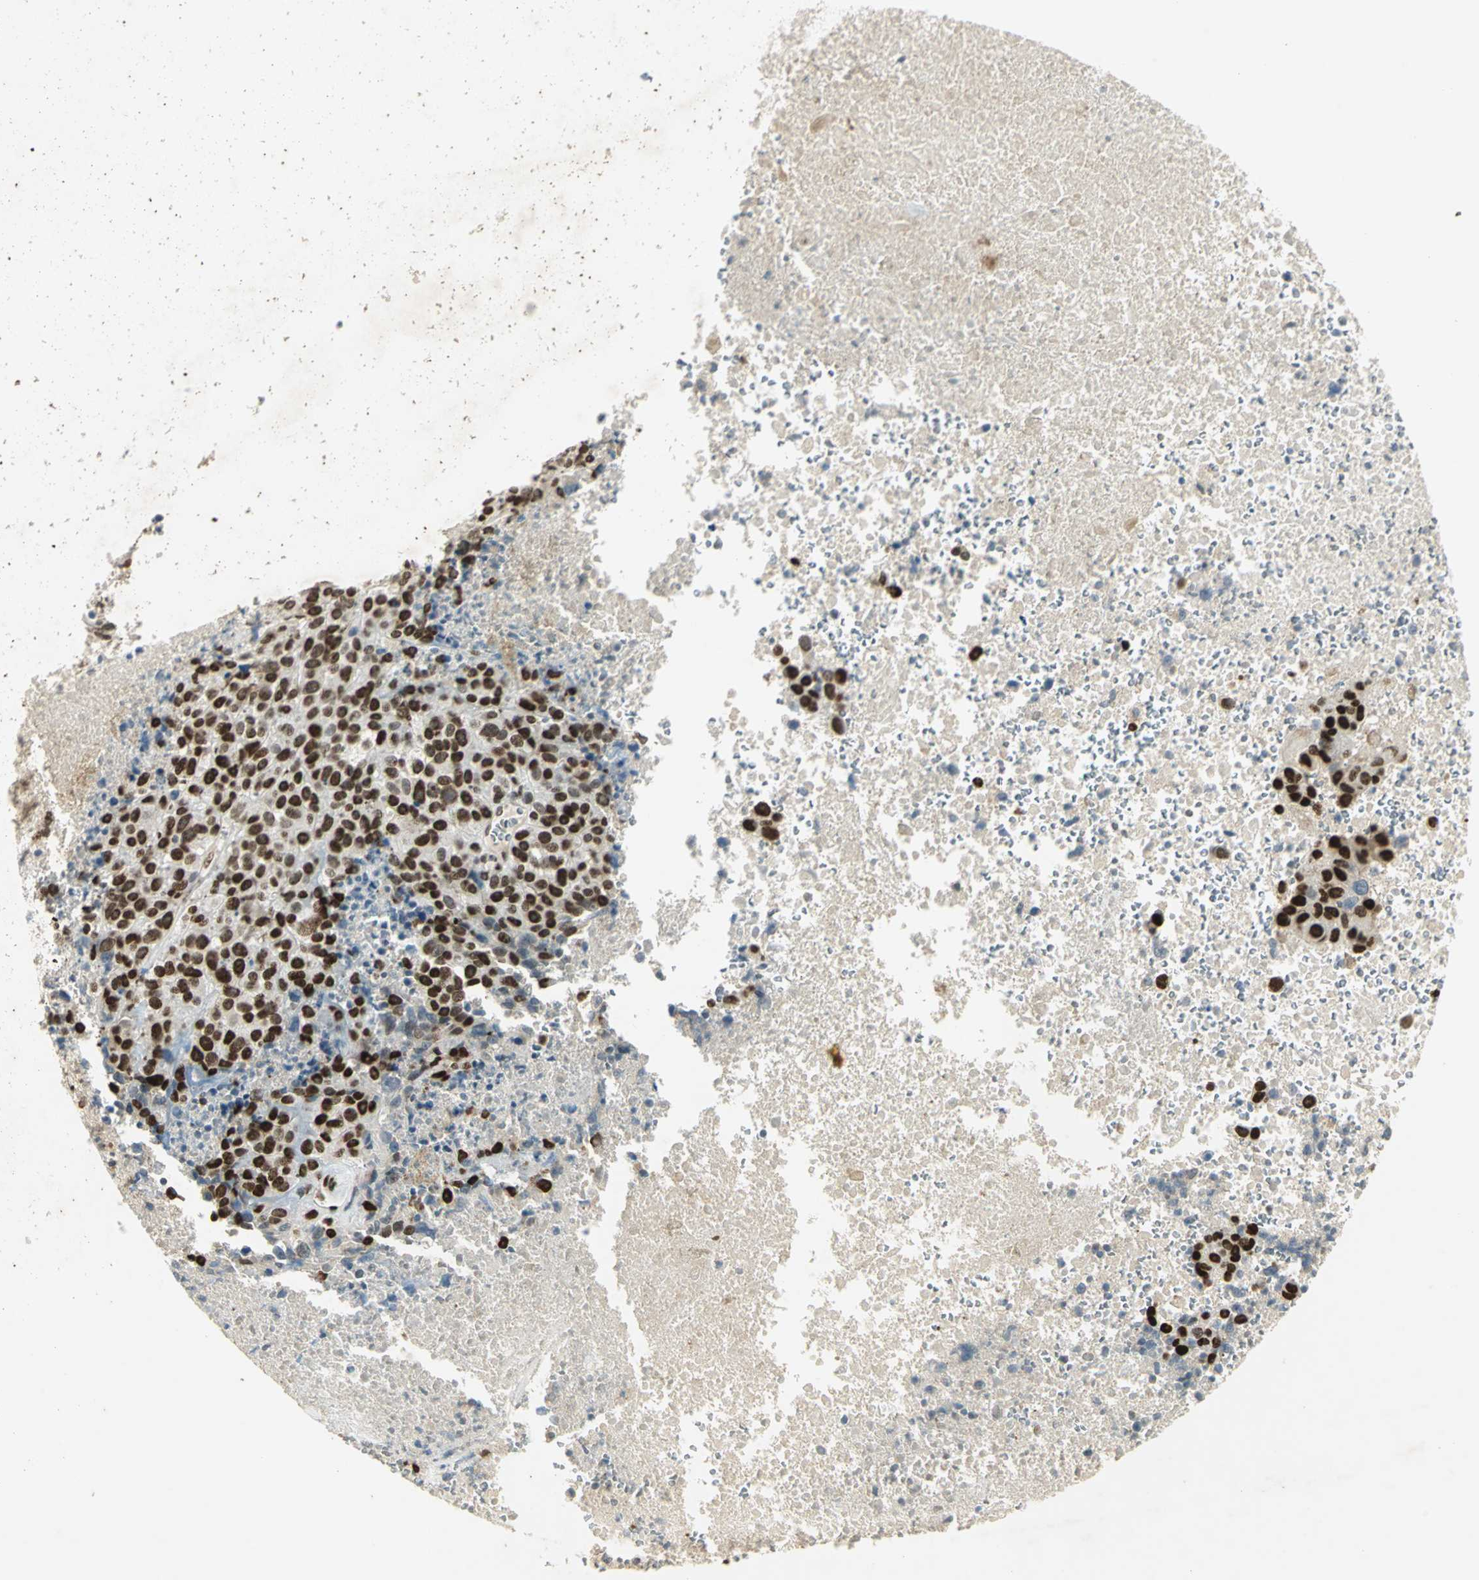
{"staining": {"intensity": "strong", "quantity": ">75%", "location": "nuclear"}, "tissue": "melanoma", "cell_type": "Tumor cells", "image_type": "cancer", "snomed": [{"axis": "morphology", "description": "Malignant melanoma, Metastatic site"}, {"axis": "topography", "description": "Cerebral cortex"}], "caption": "Malignant melanoma (metastatic site) tissue demonstrates strong nuclear expression in about >75% of tumor cells", "gene": "AK6", "patient": {"sex": "female", "age": 52}}